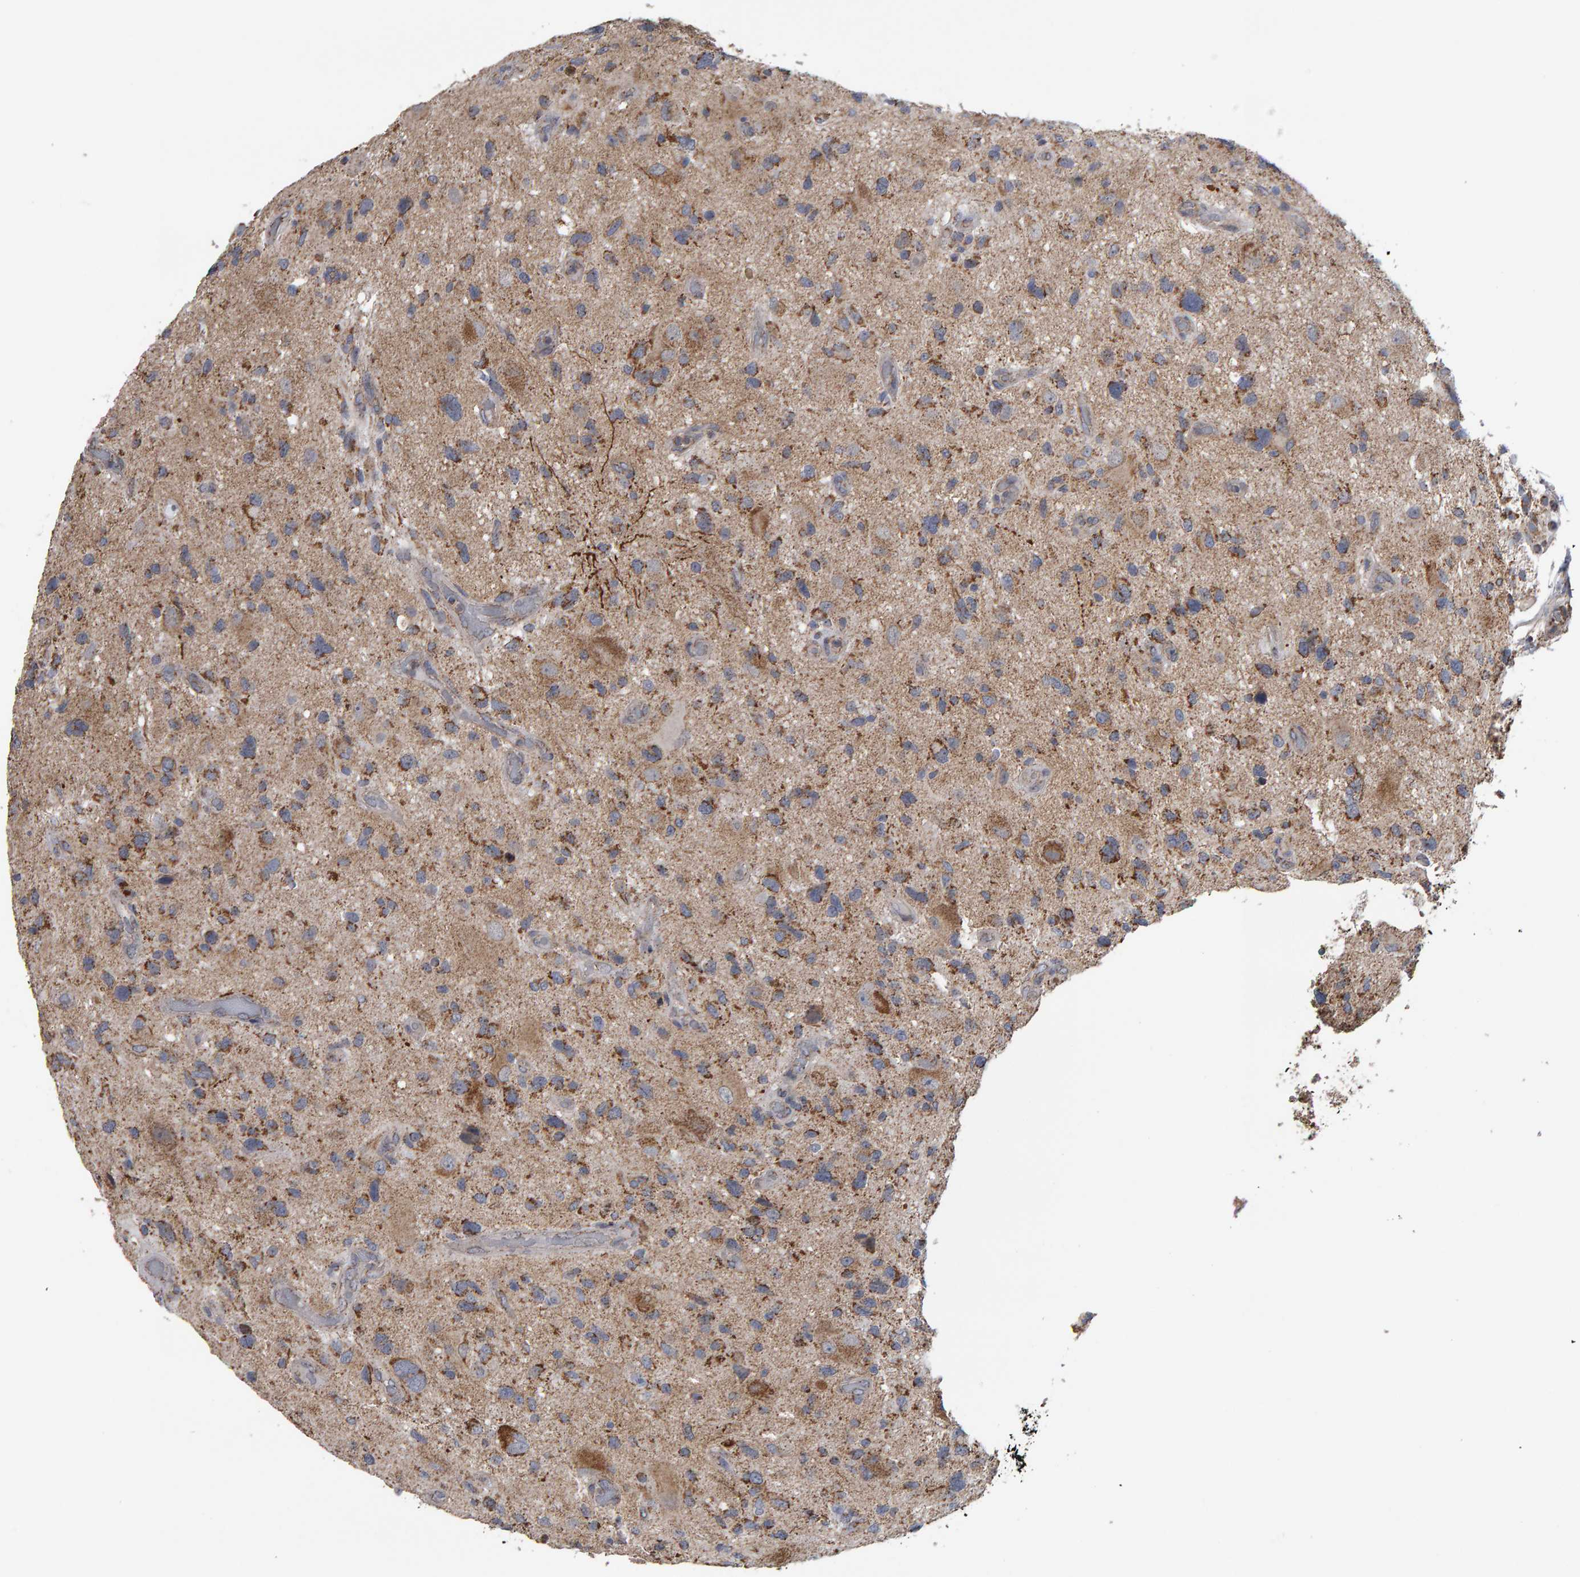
{"staining": {"intensity": "weak", "quantity": ">75%", "location": "cytoplasmic/membranous"}, "tissue": "glioma", "cell_type": "Tumor cells", "image_type": "cancer", "snomed": [{"axis": "morphology", "description": "Glioma, malignant, High grade"}, {"axis": "topography", "description": "Brain"}], "caption": "IHC (DAB) staining of malignant glioma (high-grade) shows weak cytoplasmic/membranous protein expression in about >75% of tumor cells.", "gene": "TOM1L1", "patient": {"sex": "male", "age": 33}}